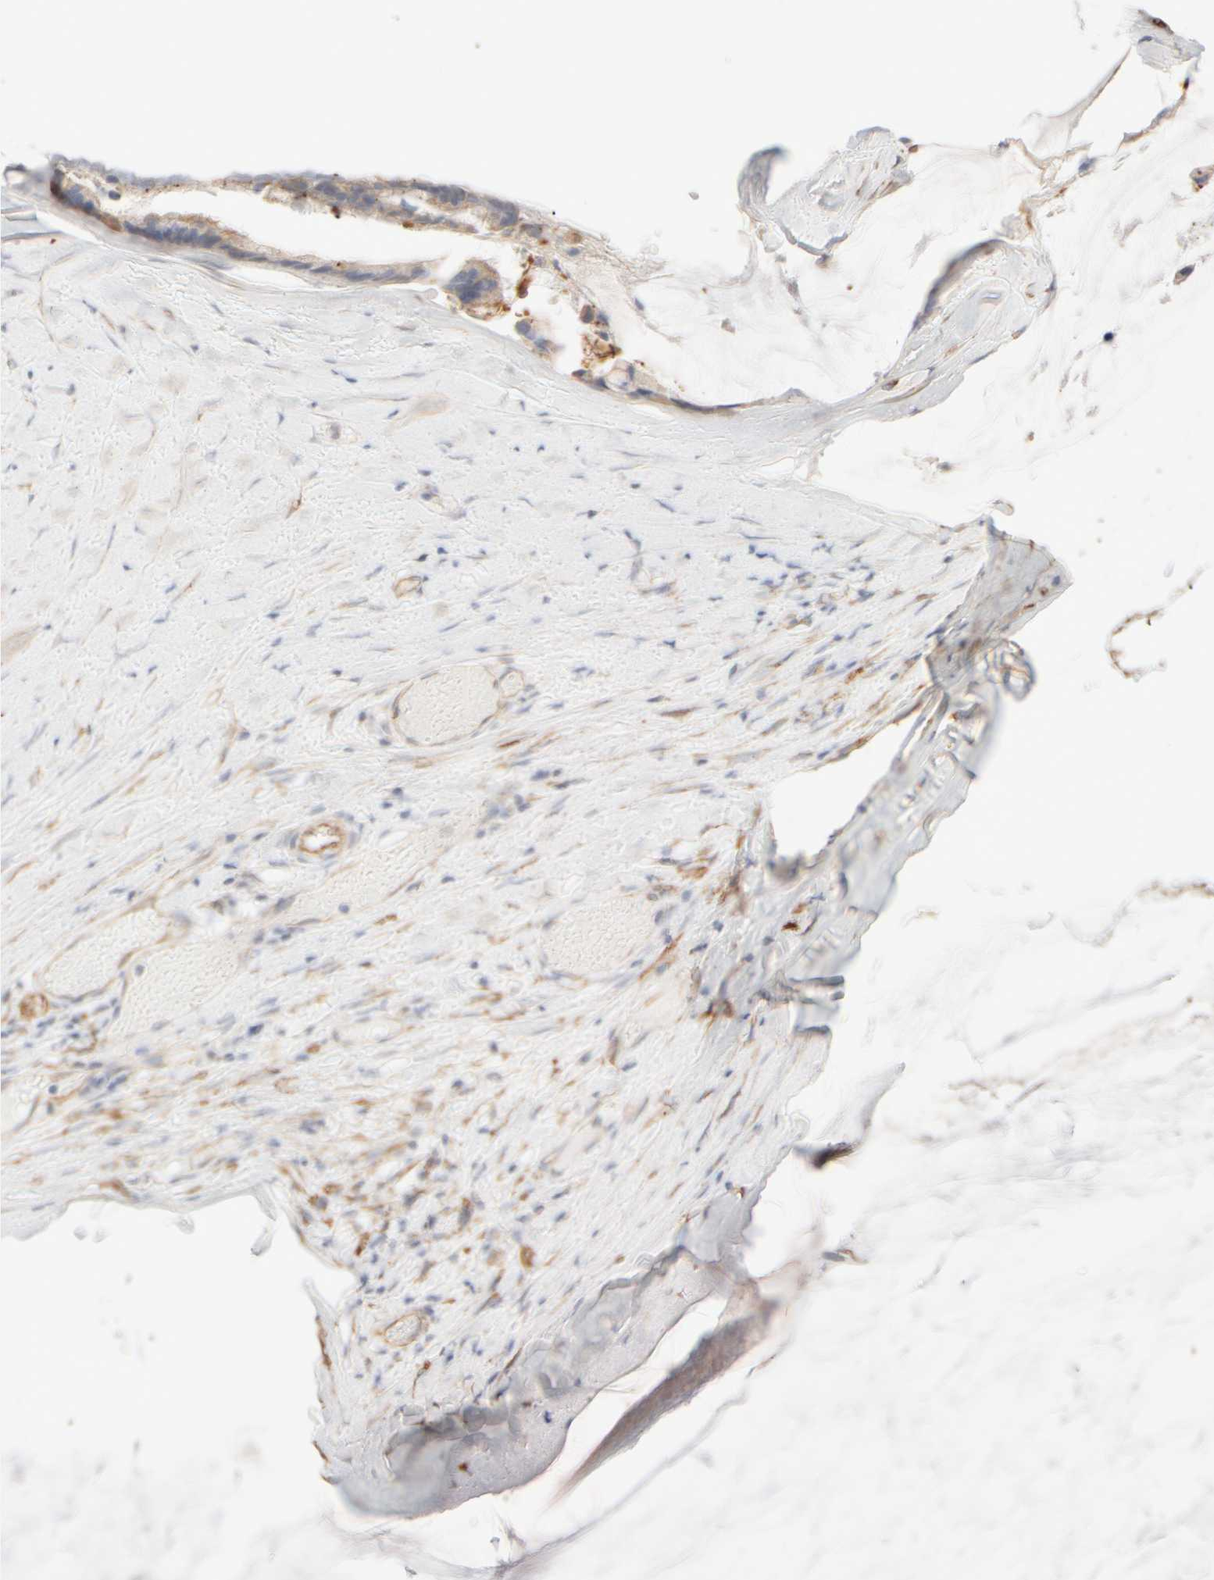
{"staining": {"intensity": "weak", "quantity": "25%-75%", "location": "cytoplasmic/membranous"}, "tissue": "ovarian cancer", "cell_type": "Tumor cells", "image_type": "cancer", "snomed": [{"axis": "morphology", "description": "Cystadenocarcinoma, mucinous, NOS"}, {"axis": "topography", "description": "Ovary"}], "caption": "DAB immunohistochemical staining of human ovarian cancer reveals weak cytoplasmic/membranous protein positivity in approximately 25%-75% of tumor cells.", "gene": "KRT15", "patient": {"sex": "female", "age": 39}}